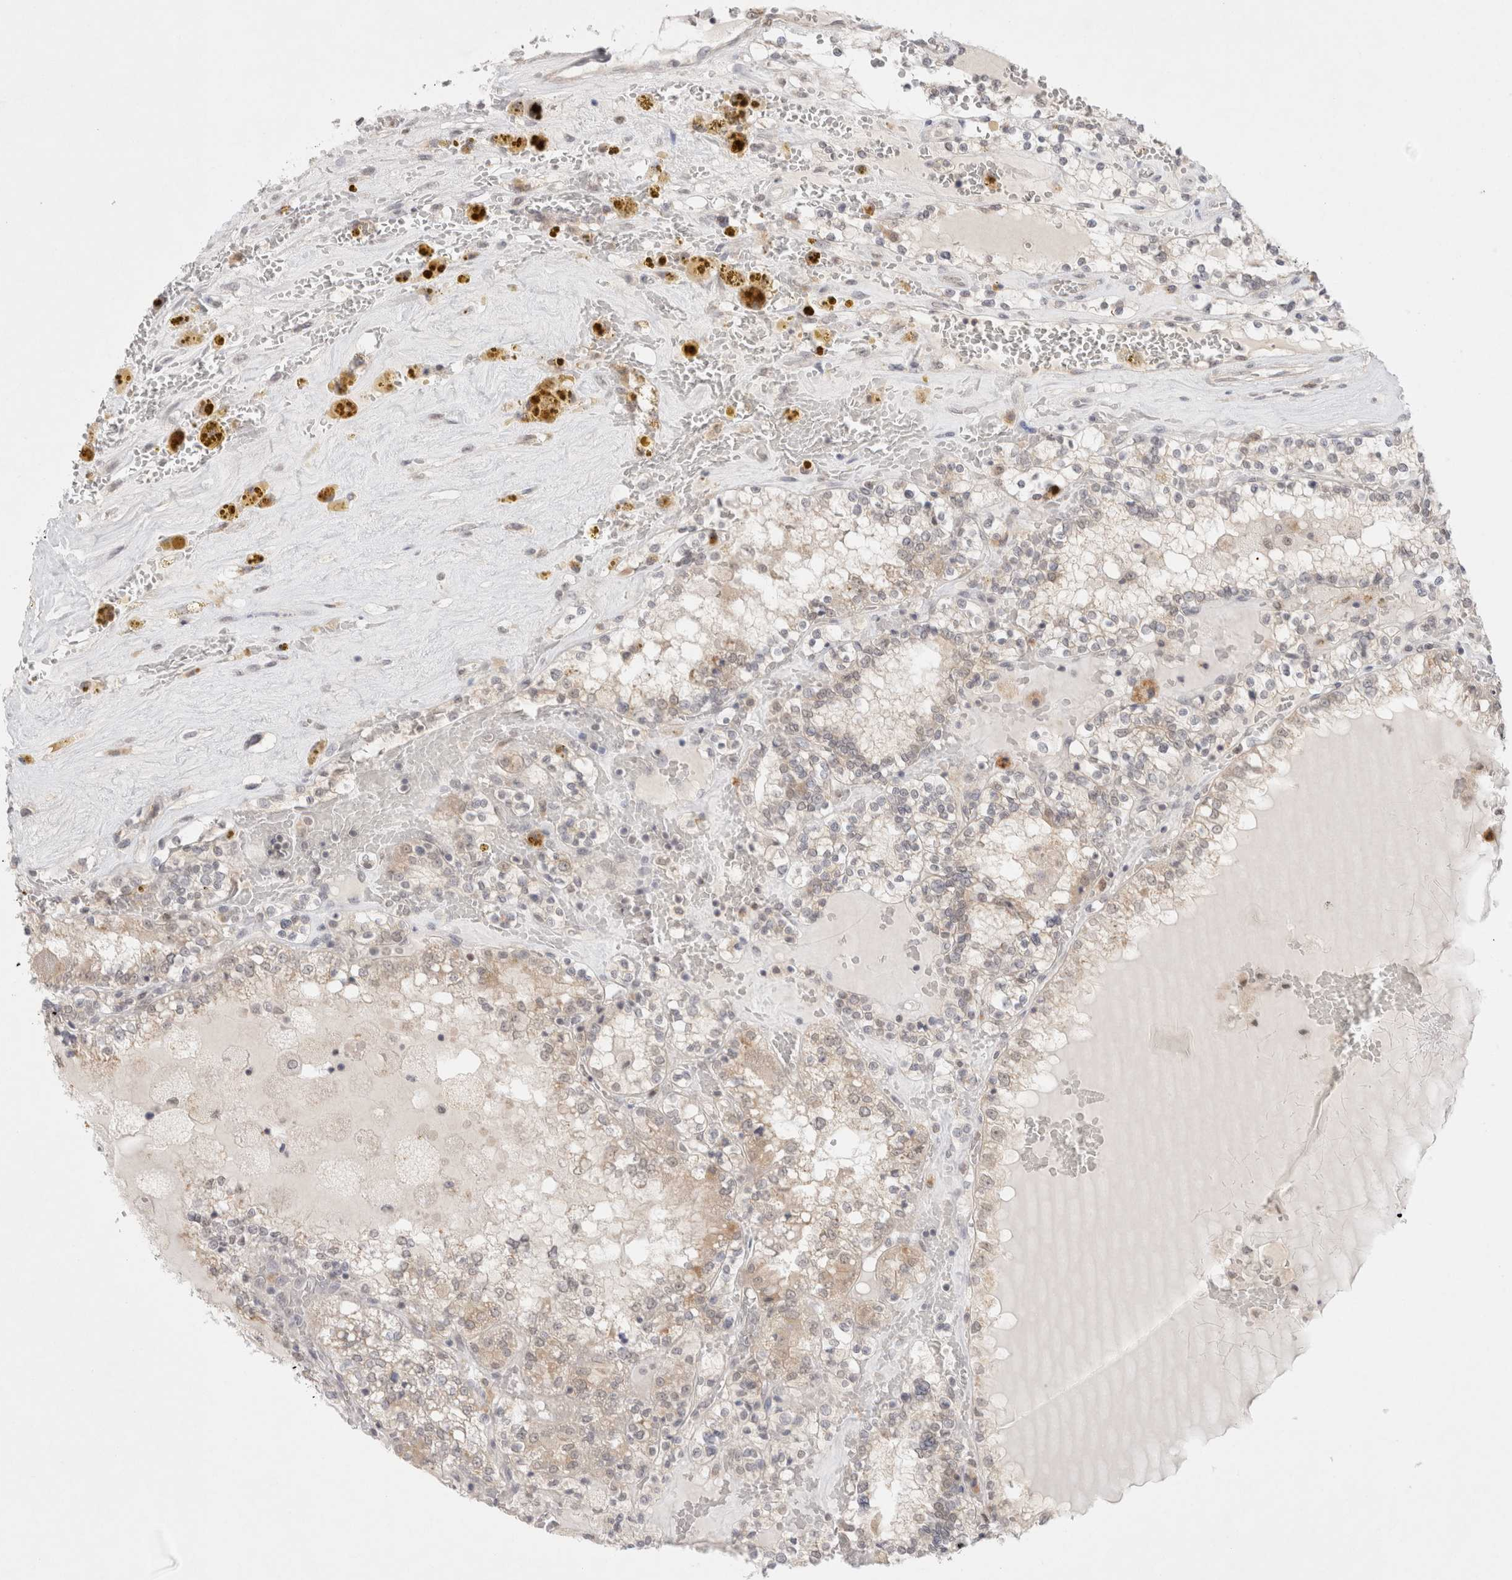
{"staining": {"intensity": "weak", "quantity": "<25%", "location": "cytoplasmic/membranous"}, "tissue": "renal cancer", "cell_type": "Tumor cells", "image_type": "cancer", "snomed": [{"axis": "morphology", "description": "Adenocarcinoma, NOS"}, {"axis": "topography", "description": "Kidney"}], "caption": "The micrograph exhibits no significant expression in tumor cells of adenocarcinoma (renal). (DAB (3,3'-diaminobenzidine) immunohistochemistry visualized using brightfield microscopy, high magnification).", "gene": "FBXO42", "patient": {"sex": "female", "age": 56}}